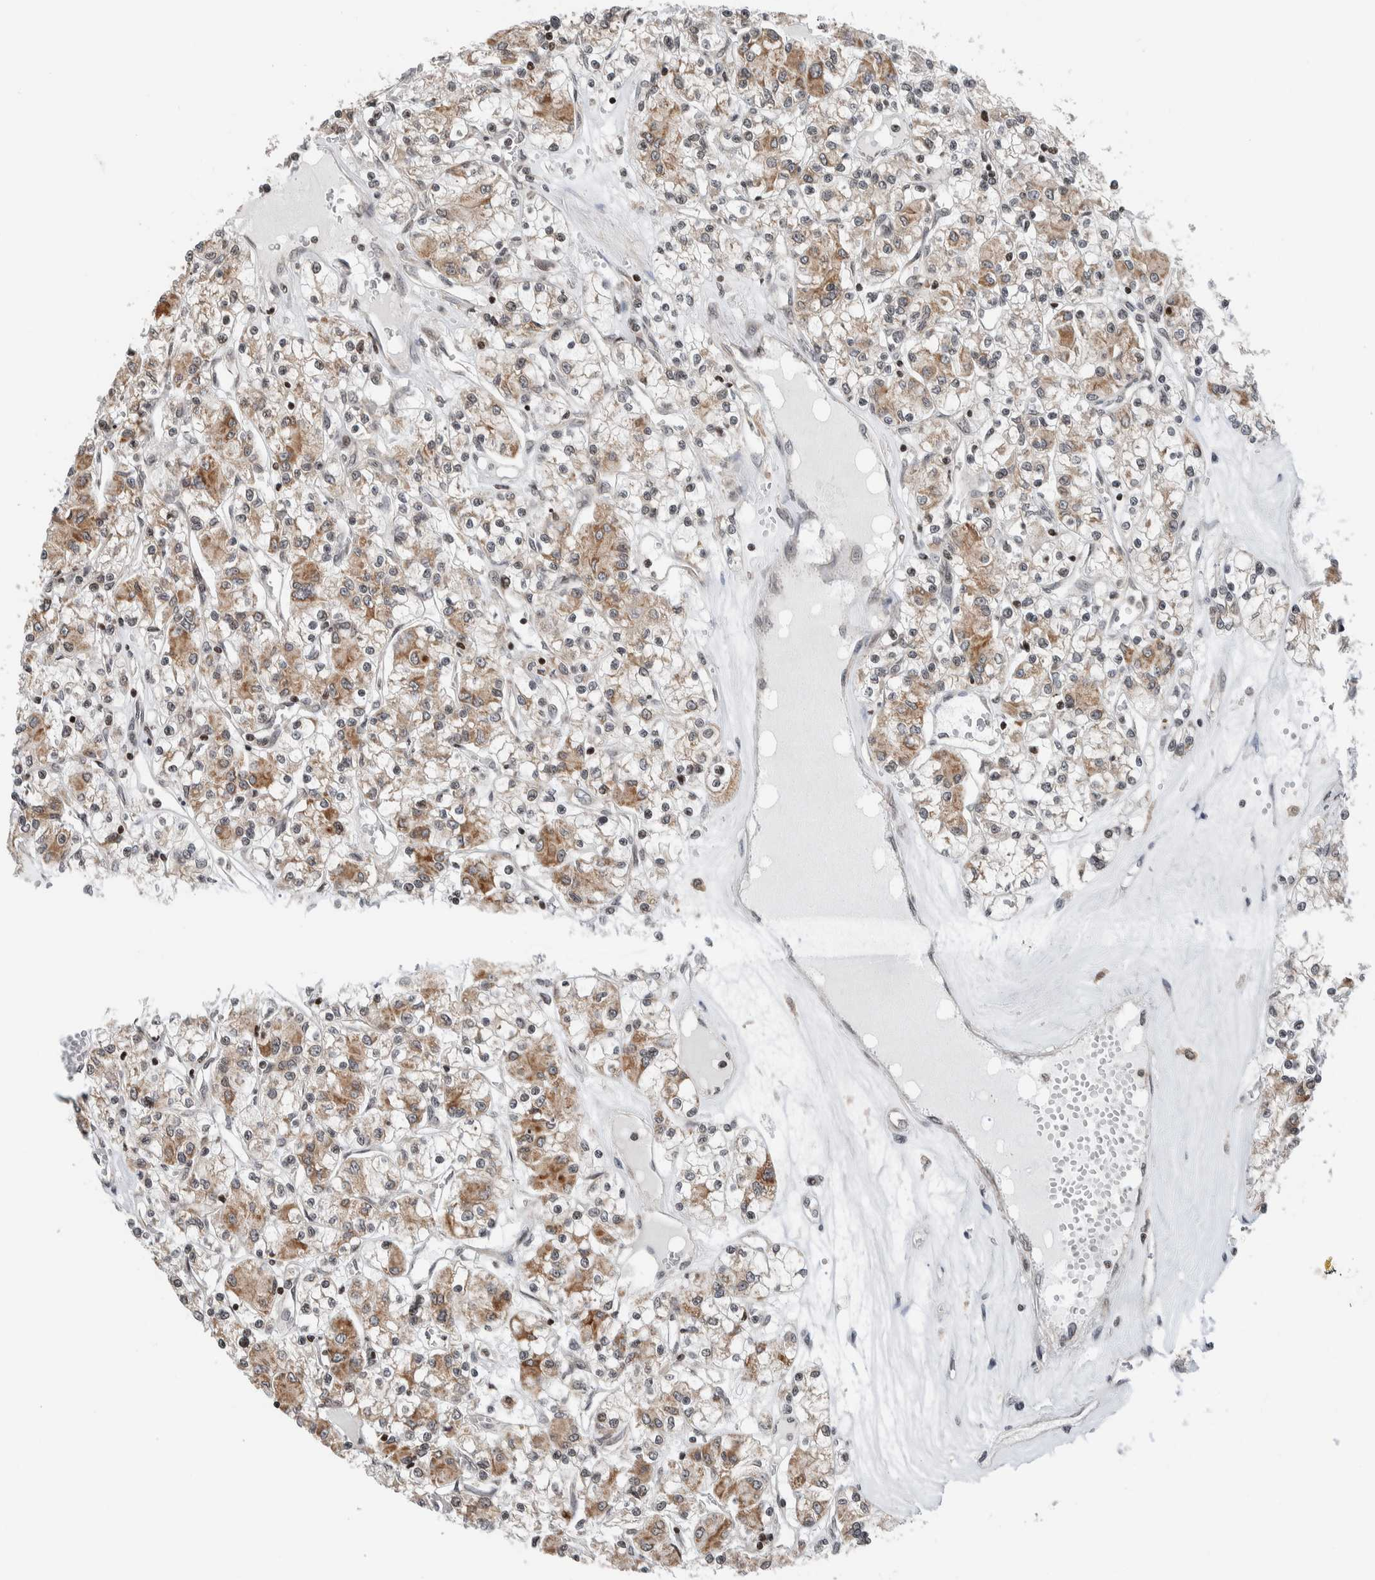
{"staining": {"intensity": "moderate", "quantity": "25%-75%", "location": "cytoplasmic/membranous"}, "tissue": "renal cancer", "cell_type": "Tumor cells", "image_type": "cancer", "snomed": [{"axis": "morphology", "description": "Adenocarcinoma, NOS"}, {"axis": "topography", "description": "Kidney"}], "caption": "A photomicrograph showing moderate cytoplasmic/membranous expression in about 25%-75% of tumor cells in renal cancer (adenocarcinoma), as visualized by brown immunohistochemical staining.", "gene": "NPLOC4", "patient": {"sex": "female", "age": 59}}